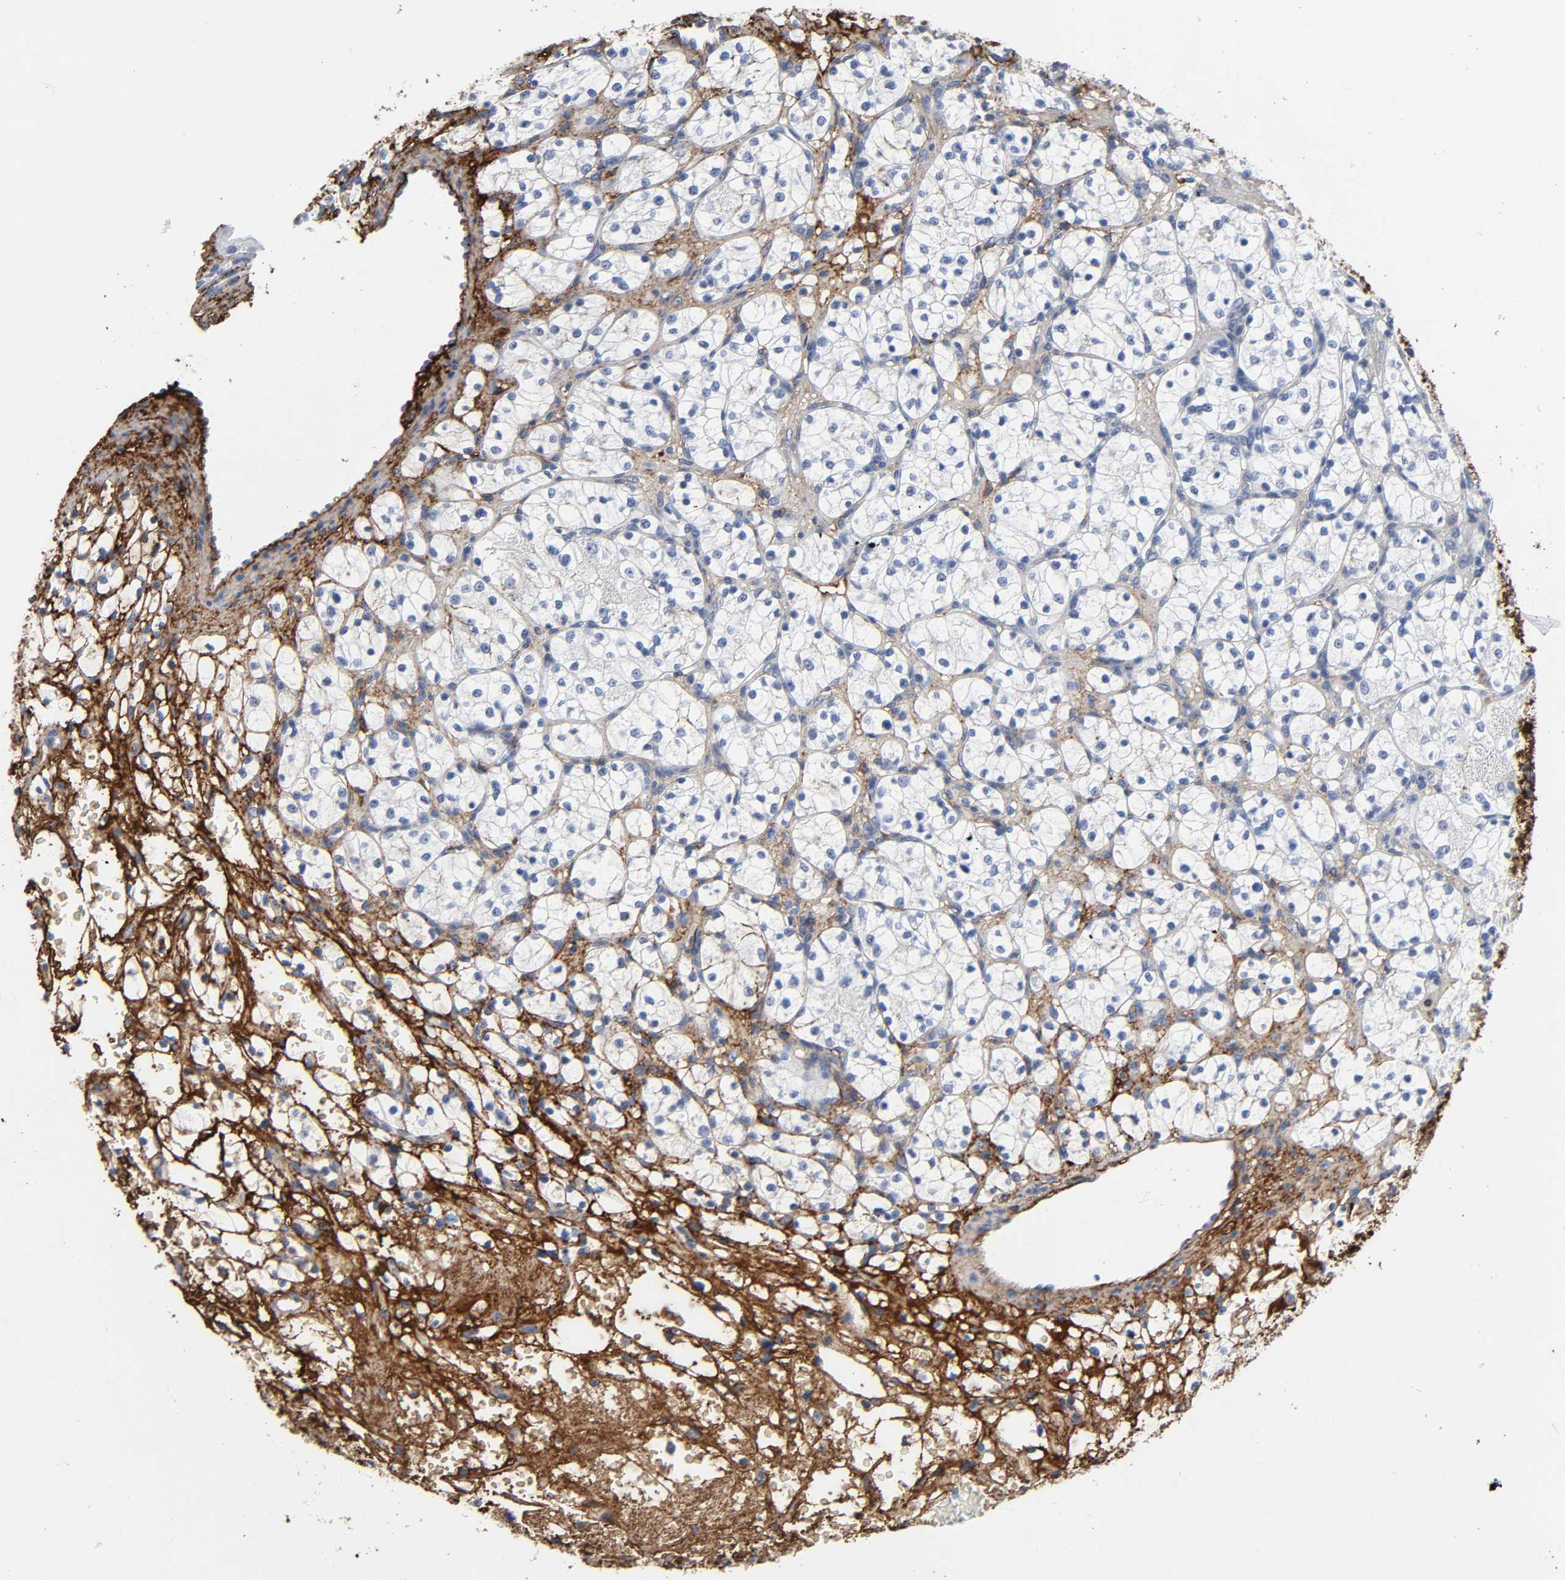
{"staining": {"intensity": "negative", "quantity": "none", "location": "none"}, "tissue": "renal cancer", "cell_type": "Tumor cells", "image_type": "cancer", "snomed": [{"axis": "morphology", "description": "Adenocarcinoma, NOS"}, {"axis": "topography", "description": "Kidney"}], "caption": "A micrograph of human renal adenocarcinoma is negative for staining in tumor cells.", "gene": "FBLN1", "patient": {"sex": "female", "age": 60}}